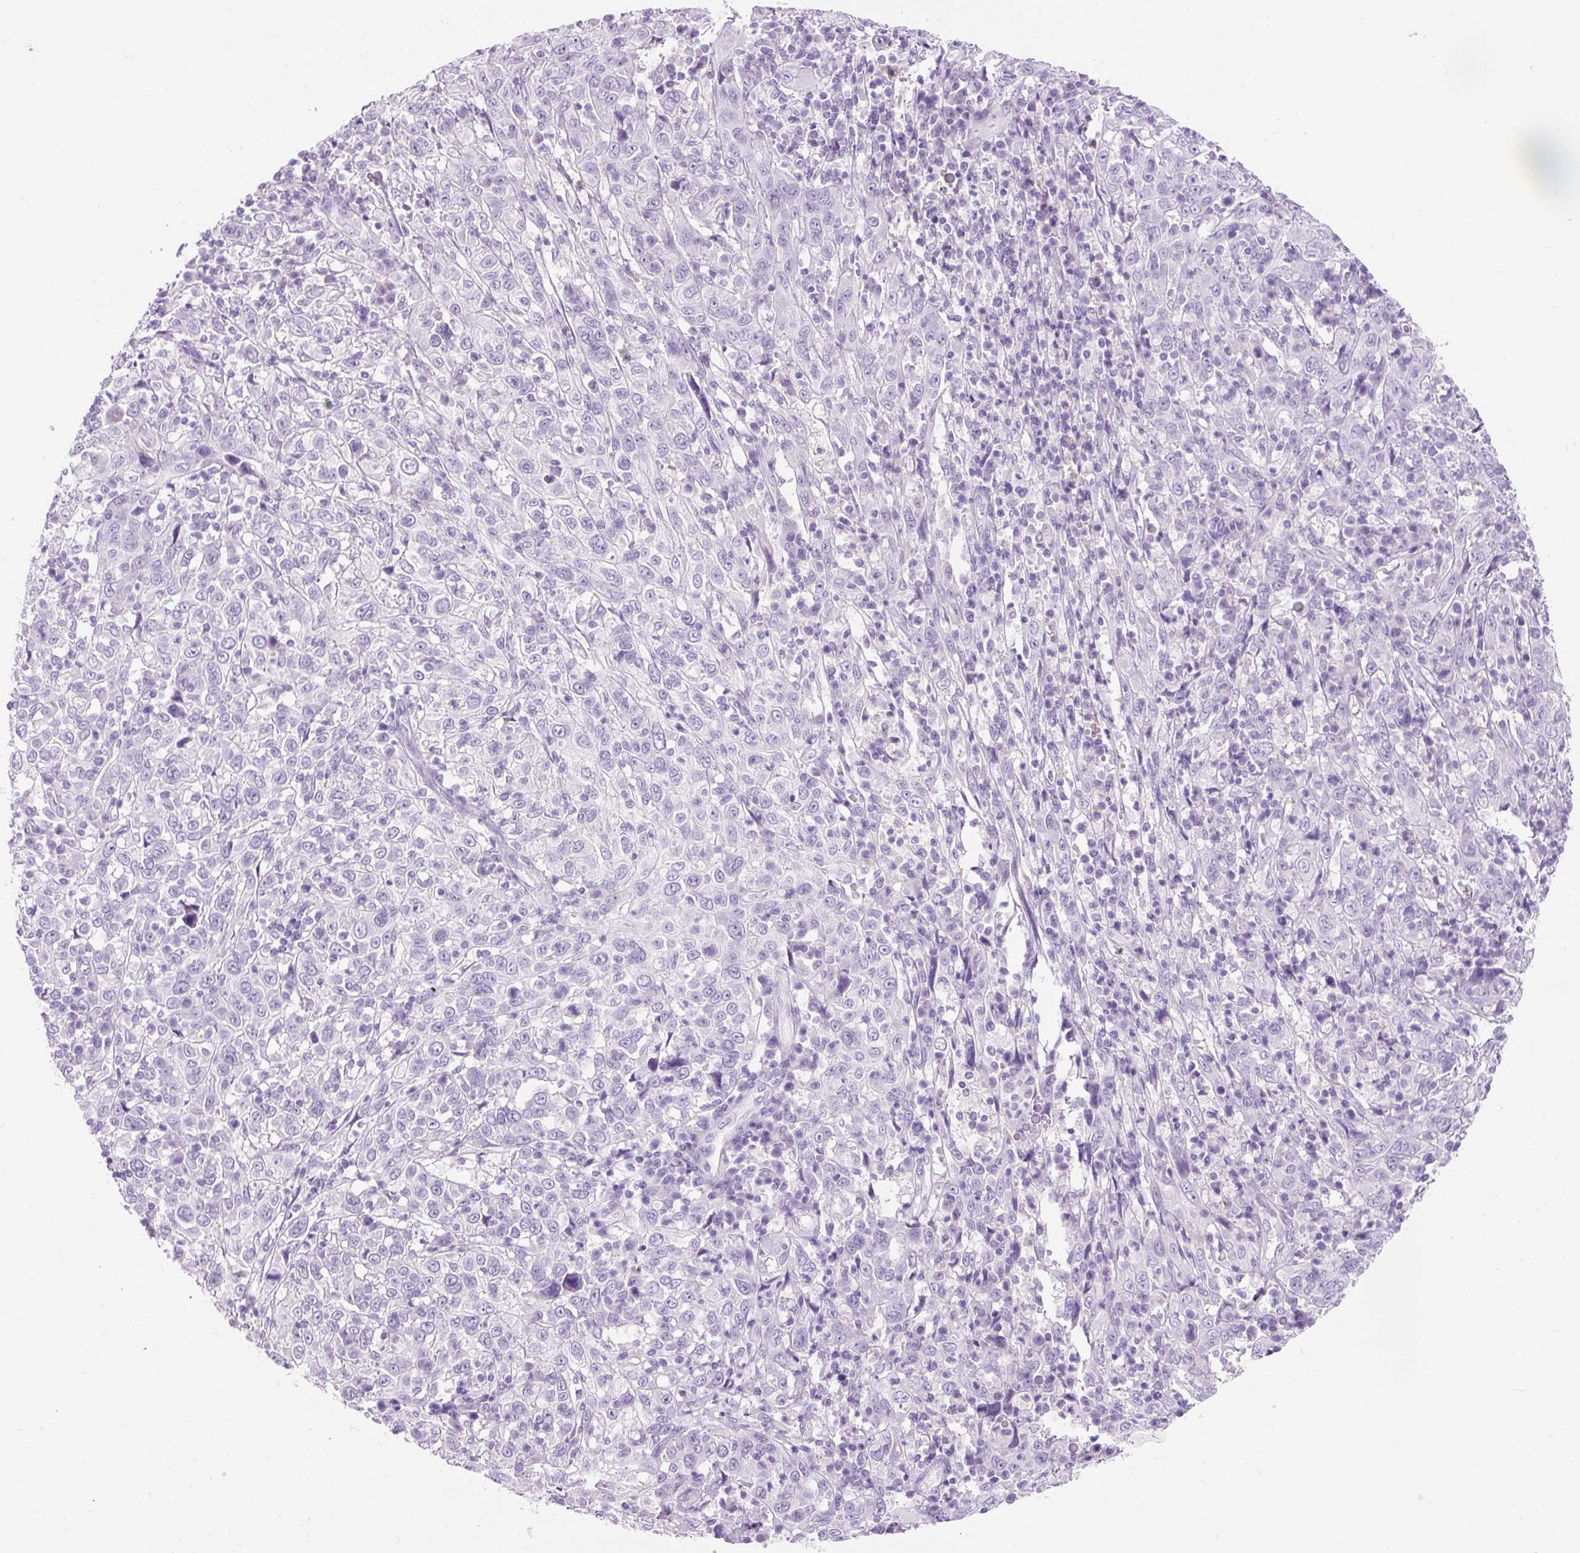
{"staining": {"intensity": "negative", "quantity": "none", "location": "none"}, "tissue": "cervical cancer", "cell_type": "Tumor cells", "image_type": "cancer", "snomed": [{"axis": "morphology", "description": "Squamous cell carcinoma, NOS"}, {"axis": "topography", "description": "Cervix"}], "caption": "Immunohistochemical staining of human cervical cancer demonstrates no significant expression in tumor cells.", "gene": "CLDN25", "patient": {"sex": "female", "age": 46}}